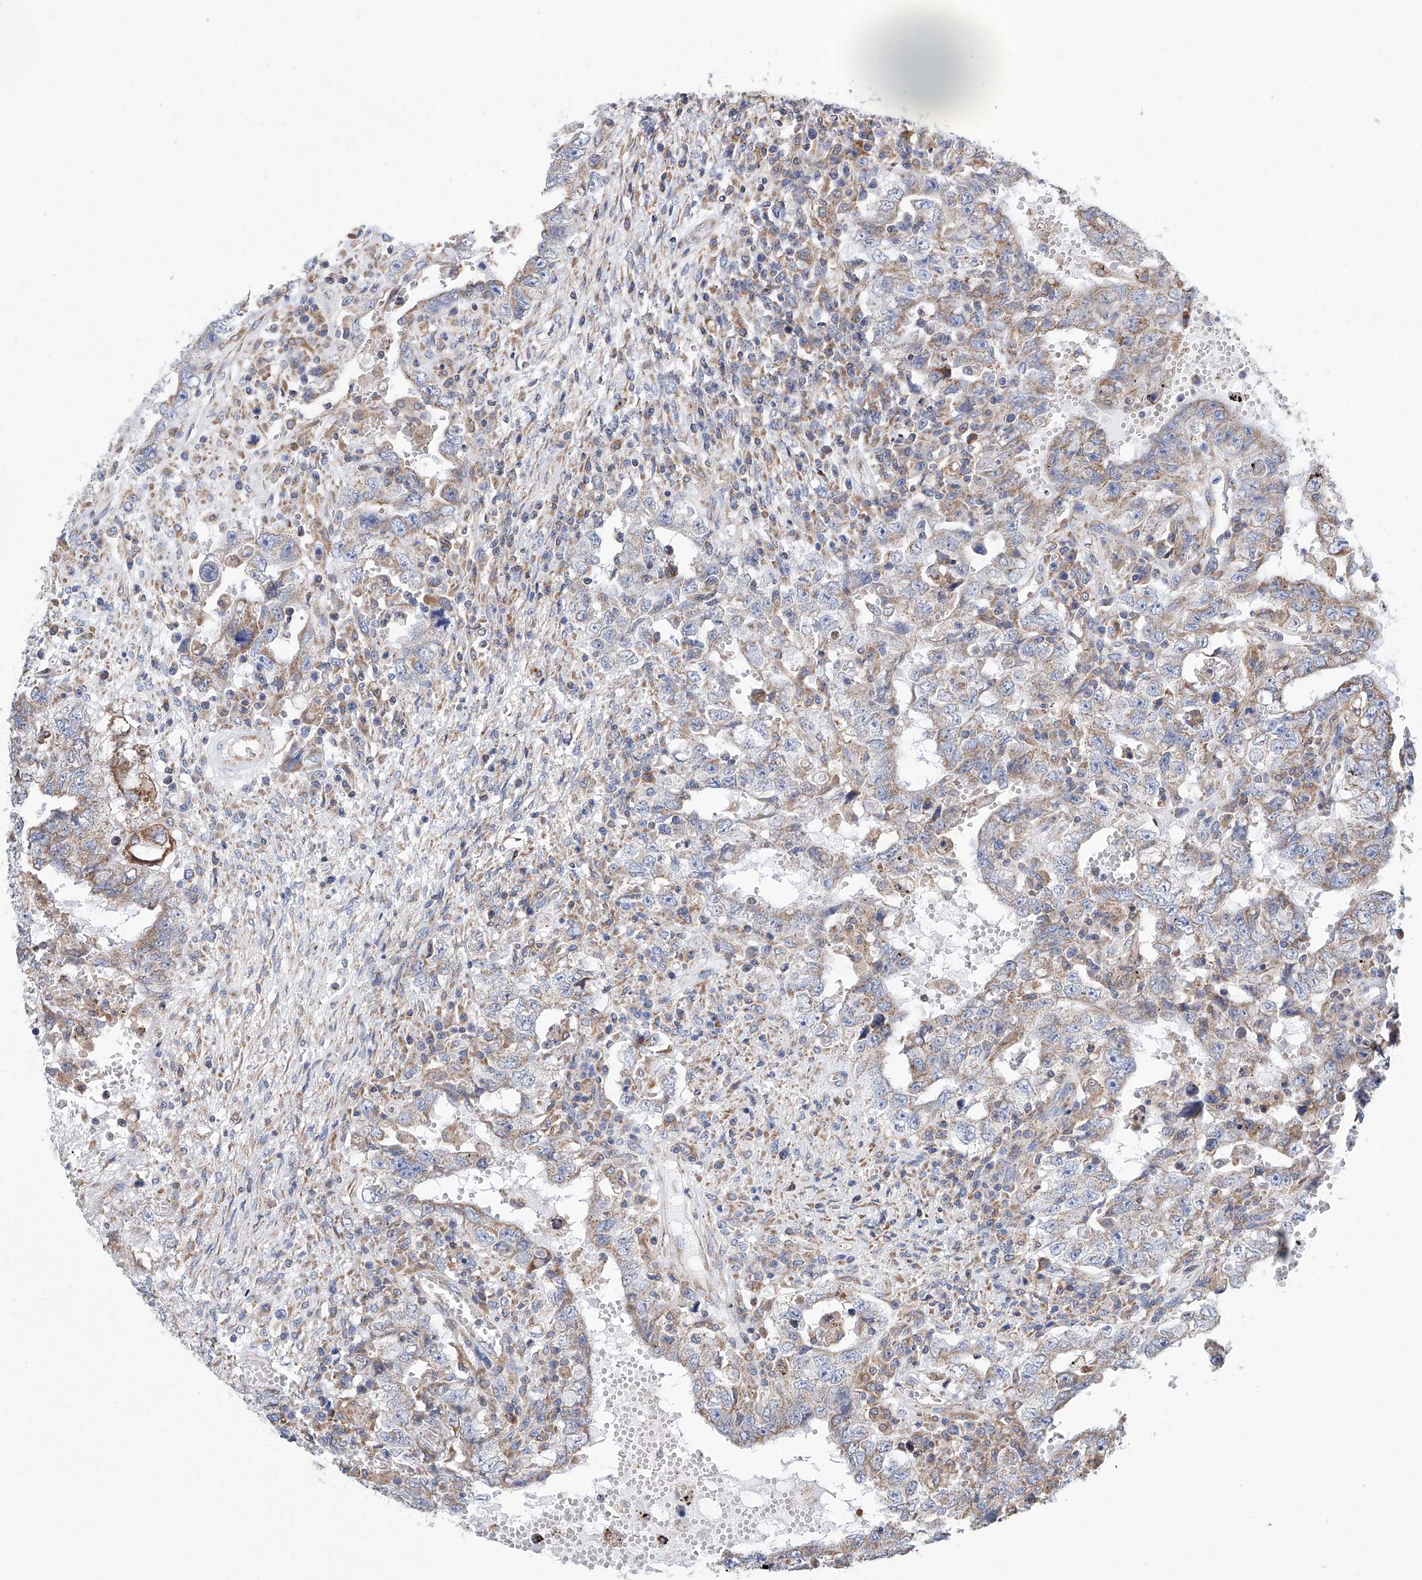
{"staining": {"intensity": "weak", "quantity": "25%-75%", "location": "cytoplasmic/membranous"}, "tissue": "testis cancer", "cell_type": "Tumor cells", "image_type": "cancer", "snomed": [{"axis": "morphology", "description": "Carcinoma, Embryonal, NOS"}, {"axis": "topography", "description": "Testis"}], "caption": "IHC photomicrograph of embryonal carcinoma (testis) stained for a protein (brown), which exhibits low levels of weak cytoplasmic/membranous expression in about 25%-75% of tumor cells.", "gene": "MAD2L1", "patient": {"sex": "male", "age": 26}}